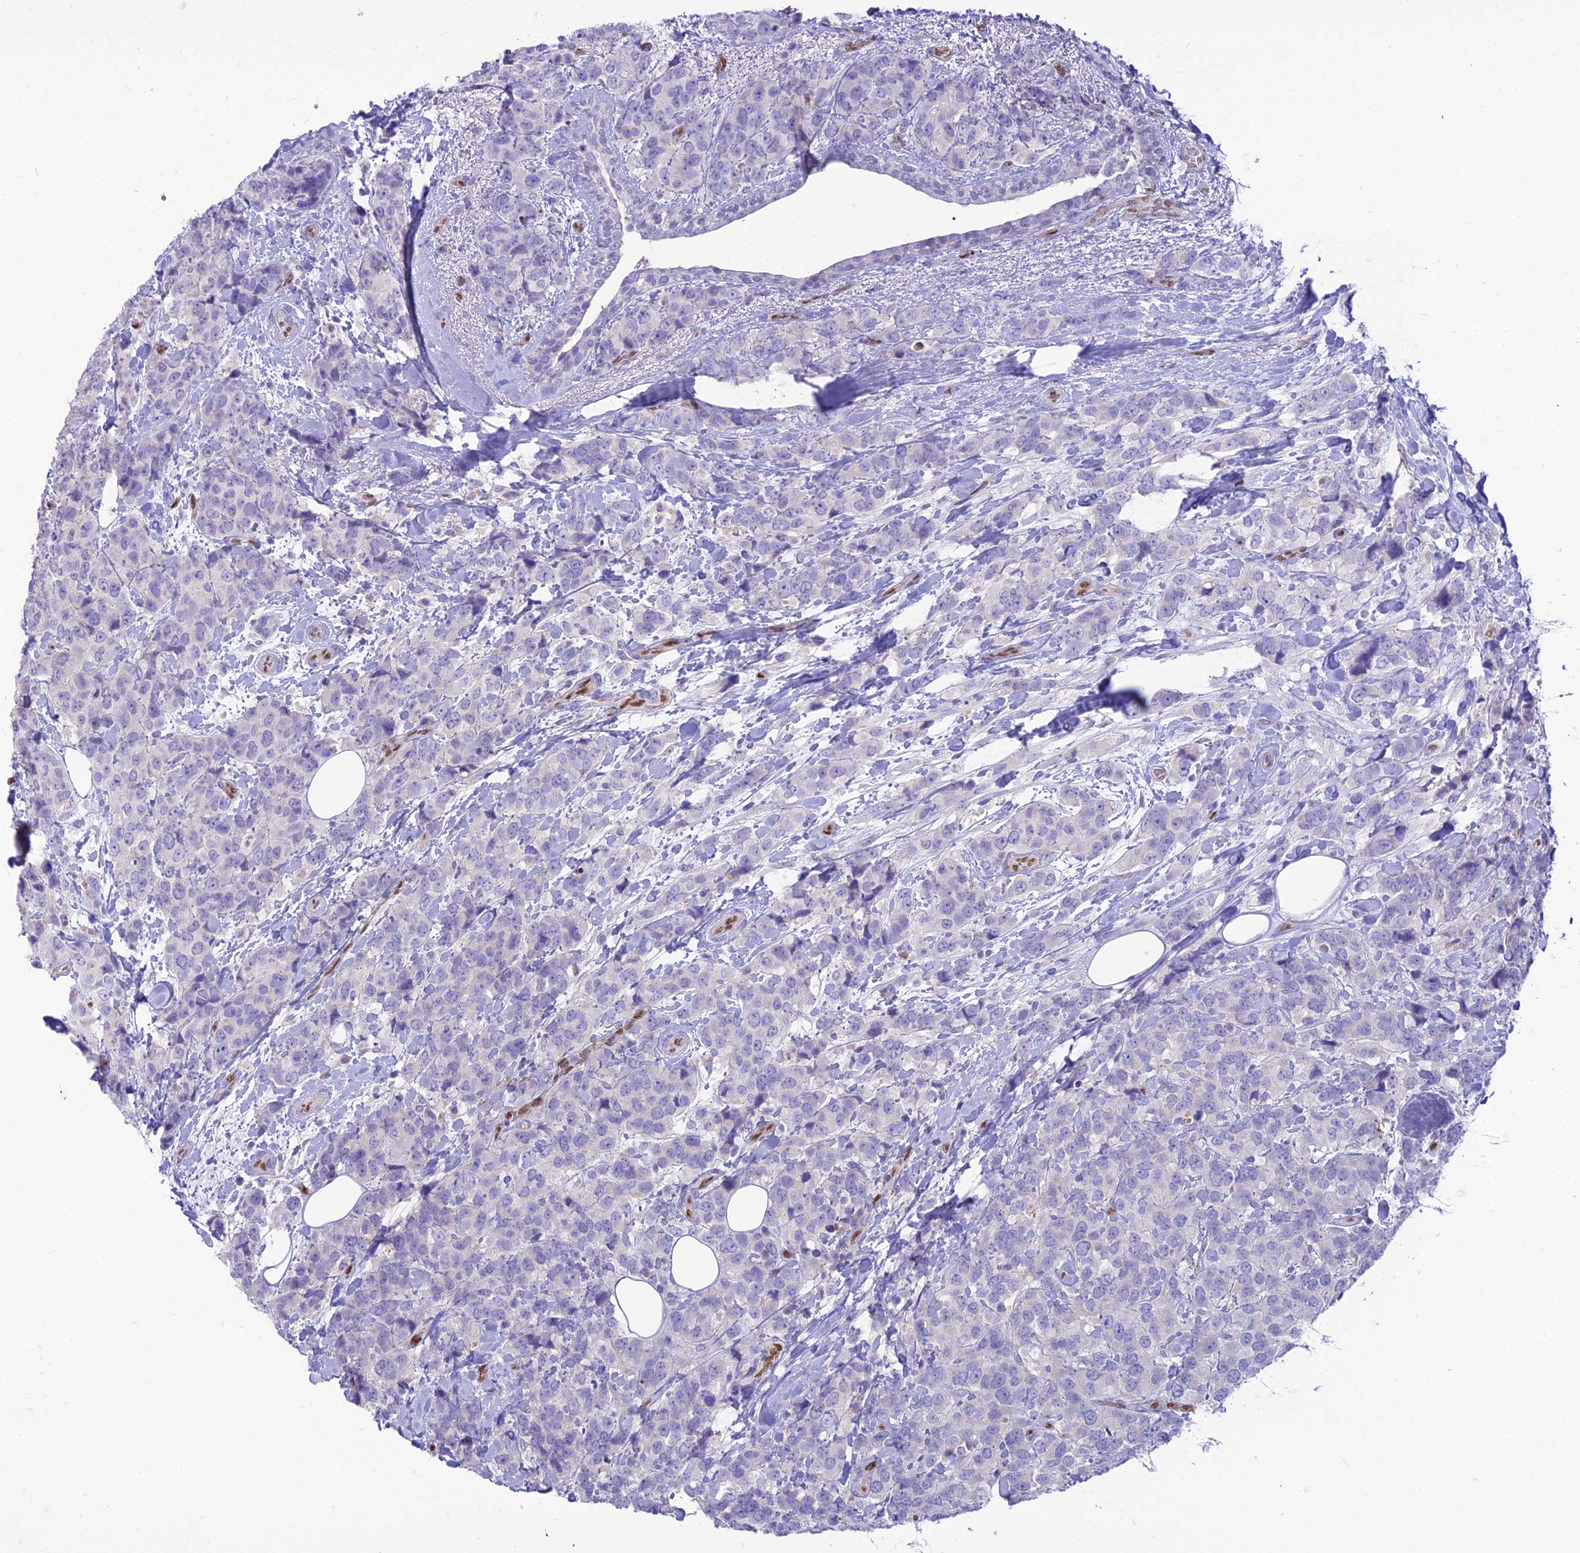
{"staining": {"intensity": "negative", "quantity": "none", "location": "none"}, "tissue": "breast cancer", "cell_type": "Tumor cells", "image_type": "cancer", "snomed": [{"axis": "morphology", "description": "Lobular carcinoma"}, {"axis": "topography", "description": "Breast"}], "caption": "This is an immunohistochemistry (IHC) image of human breast cancer. There is no positivity in tumor cells.", "gene": "NOVA2", "patient": {"sex": "female", "age": 59}}